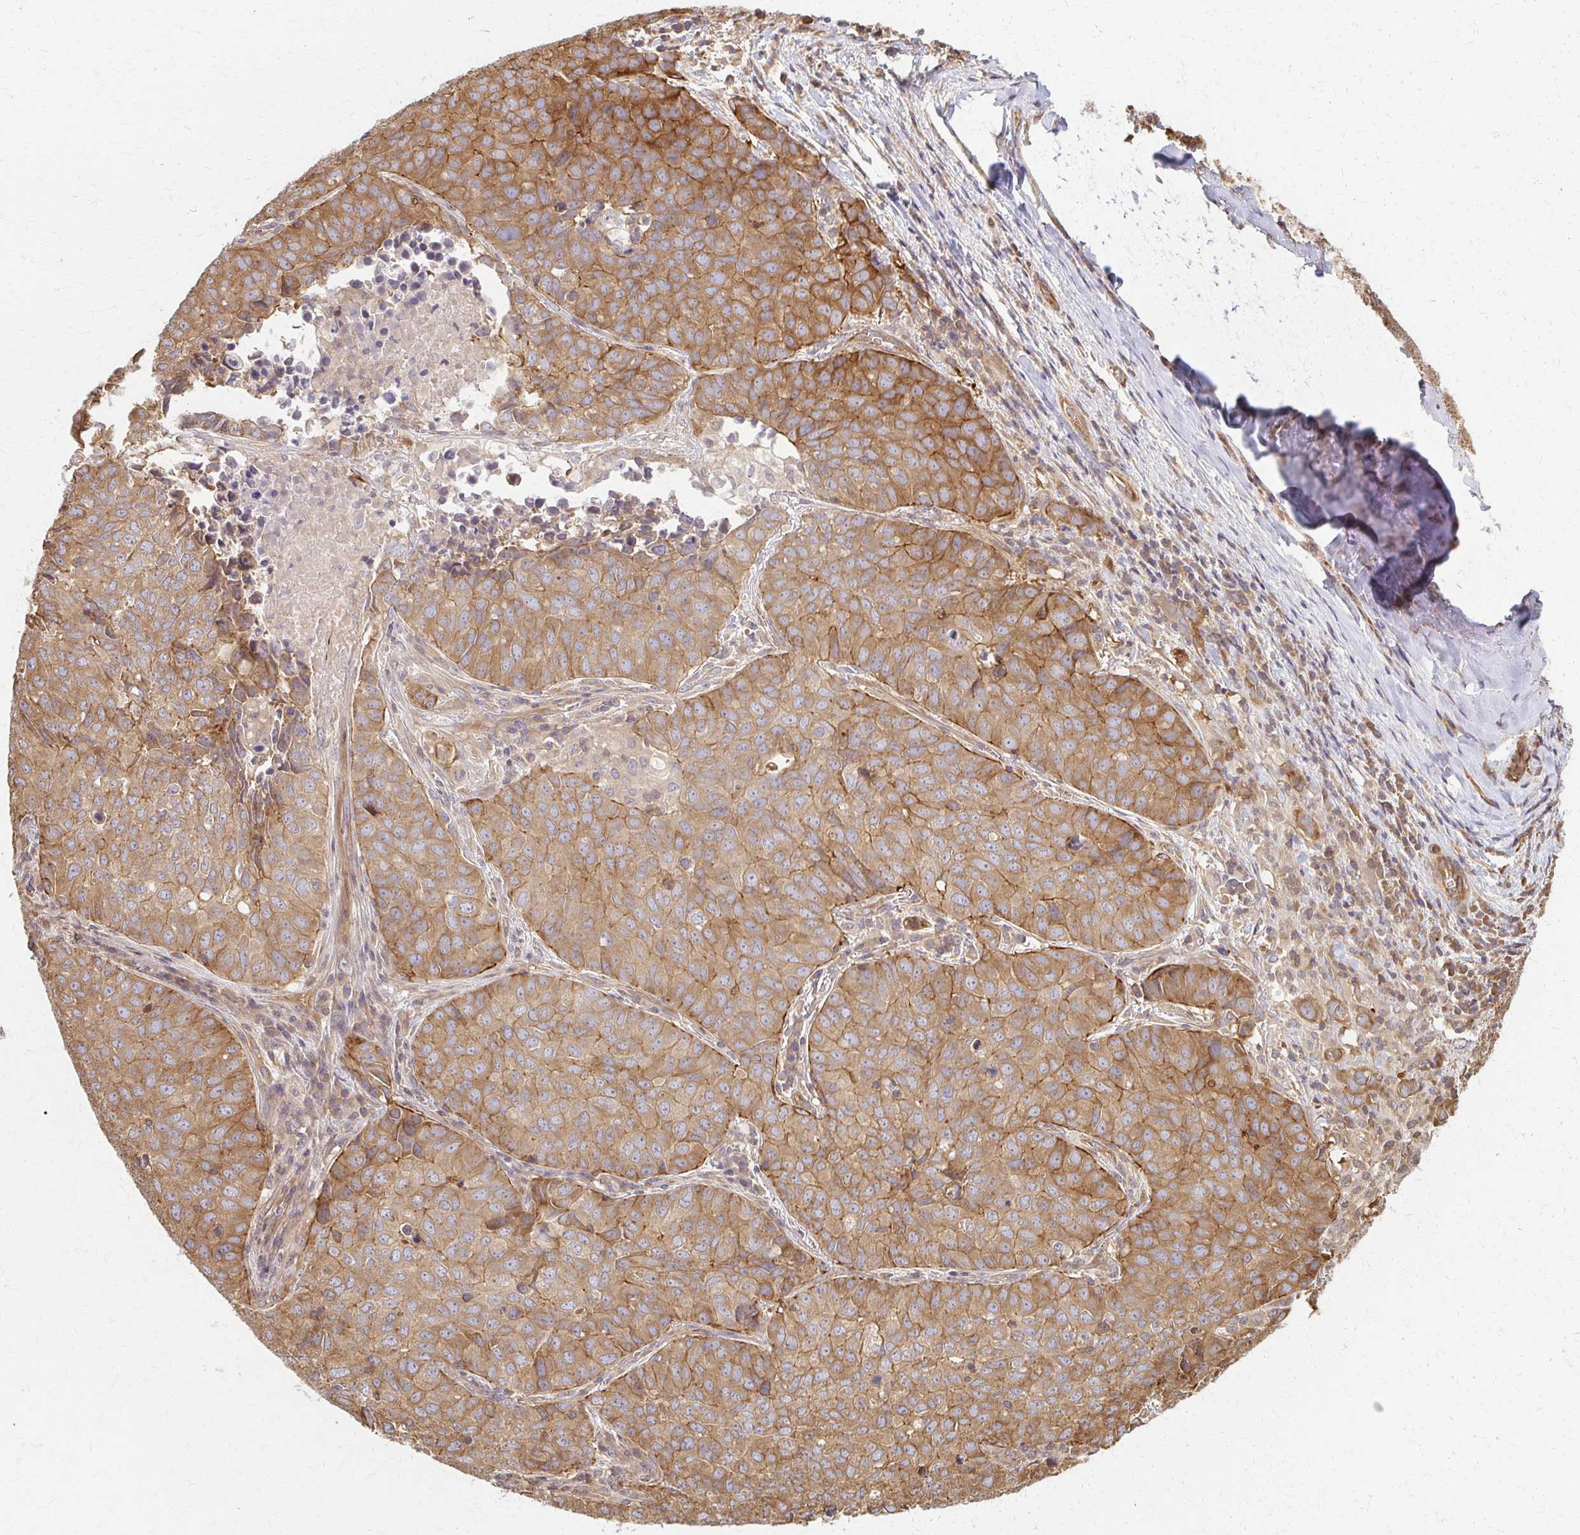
{"staining": {"intensity": "moderate", "quantity": ">75%", "location": "cytoplasmic/membranous"}, "tissue": "lung cancer", "cell_type": "Tumor cells", "image_type": "cancer", "snomed": [{"axis": "morphology", "description": "Adenocarcinoma, NOS"}, {"axis": "topography", "description": "Lung"}], "caption": "Brown immunohistochemical staining in human adenocarcinoma (lung) demonstrates moderate cytoplasmic/membranous staining in about >75% of tumor cells. Nuclei are stained in blue.", "gene": "ARHGAP35", "patient": {"sex": "female", "age": 50}}